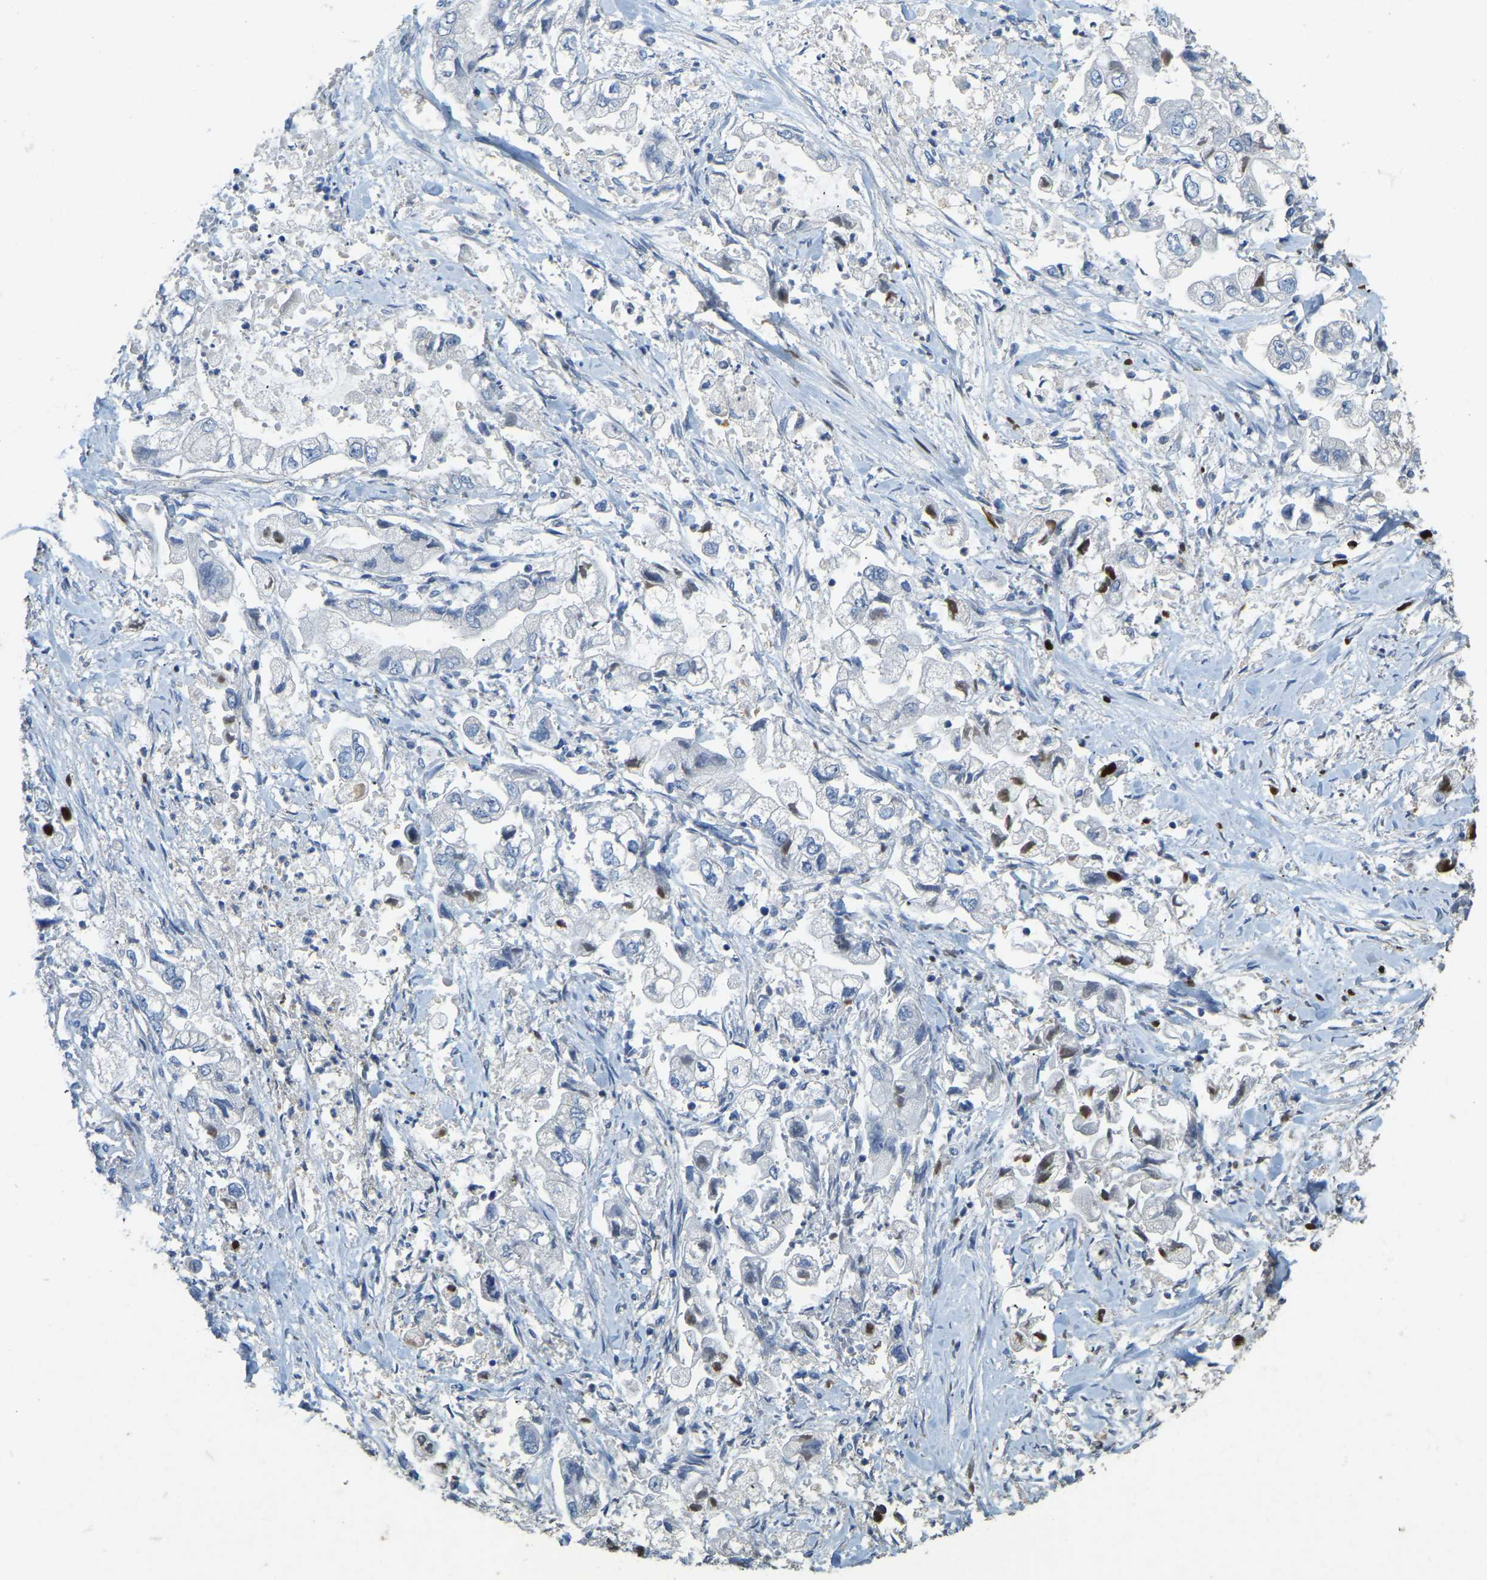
{"staining": {"intensity": "negative", "quantity": "none", "location": "none"}, "tissue": "stomach cancer", "cell_type": "Tumor cells", "image_type": "cancer", "snomed": [{"axis": "morphology", "description": "Normal tissue, NOS"}, {"axis": "morphology", "description": "Adenocarcinoma, NOS"}, {"axis": "topography", "description": "Stomach"}], "caption": "DAB immunohistochemical staining of human stomach adenocarcinoma shows no significant expression in tumor cells. (DAB immunohistochemistry visualized using brightfield microscopy, high magnification).", "gene": "FAM174A", "patient": {"sex": "male", "age": 62}}